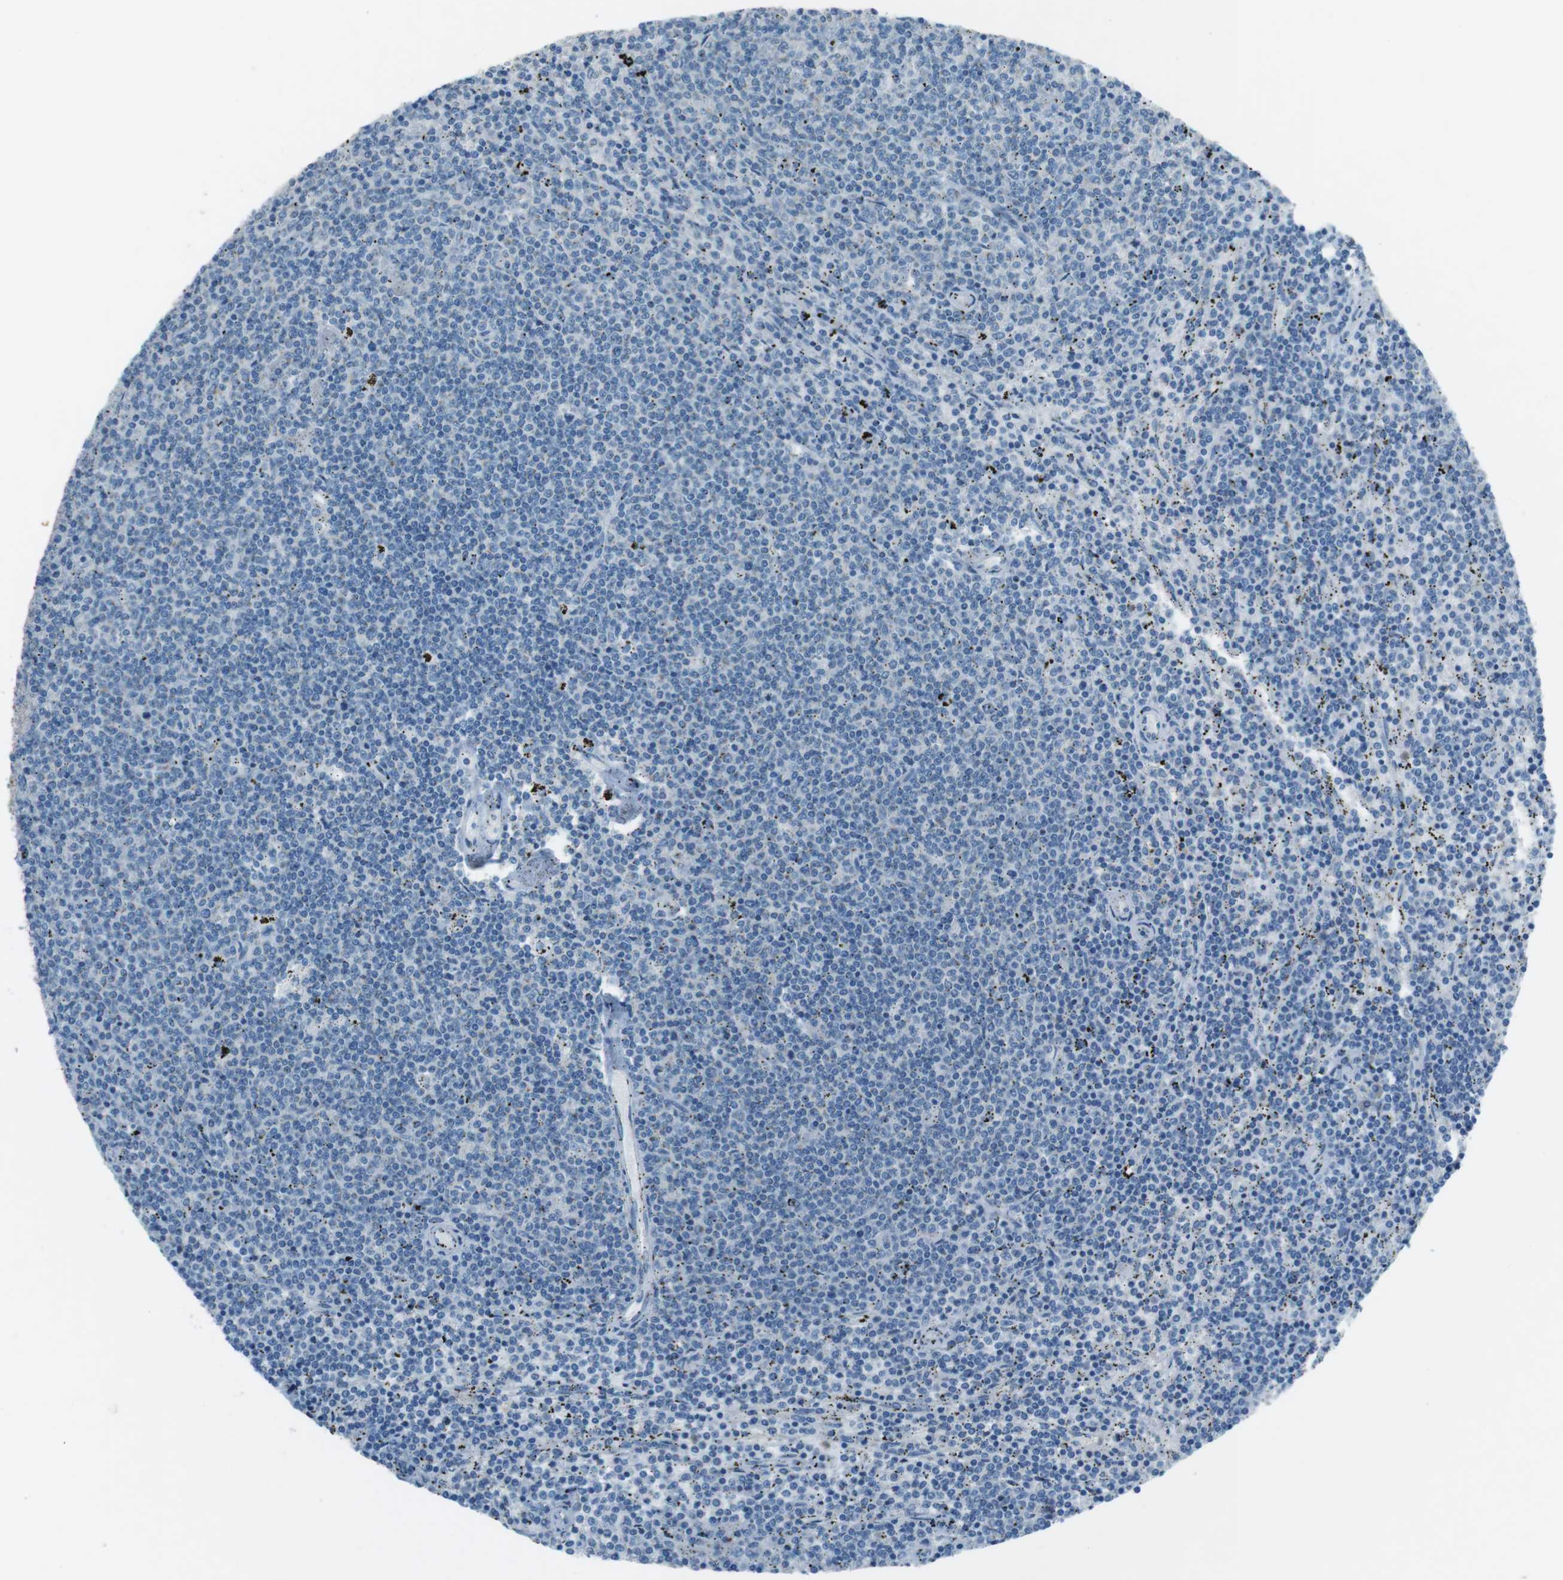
{"staining": {"intensity": "negative", "quantity": "none", "location": "none"}, "tissue": "lymphoma", "cell_type": "Tumor cells", "image_type": "cancer", "snomed": [{"axis": "morphology", "description": "Malignant lymphoma, non-Hodgkin's type, Low grade"}, {"axis": "topography", "description": "Spleen"}], "caption": "Immunohistochemistry (IHC) micrograph of neoplastic tissue: human low-grade malignant lymphoma, non-Hodgkin's type stained with DAB exhibits no significant protein positivity in tumor cells. (Immunohistochemistry, brightfield microscopy, high magnification).", "gene": "TXNDC15", "patient": {"sex": "female", "age": 50}}